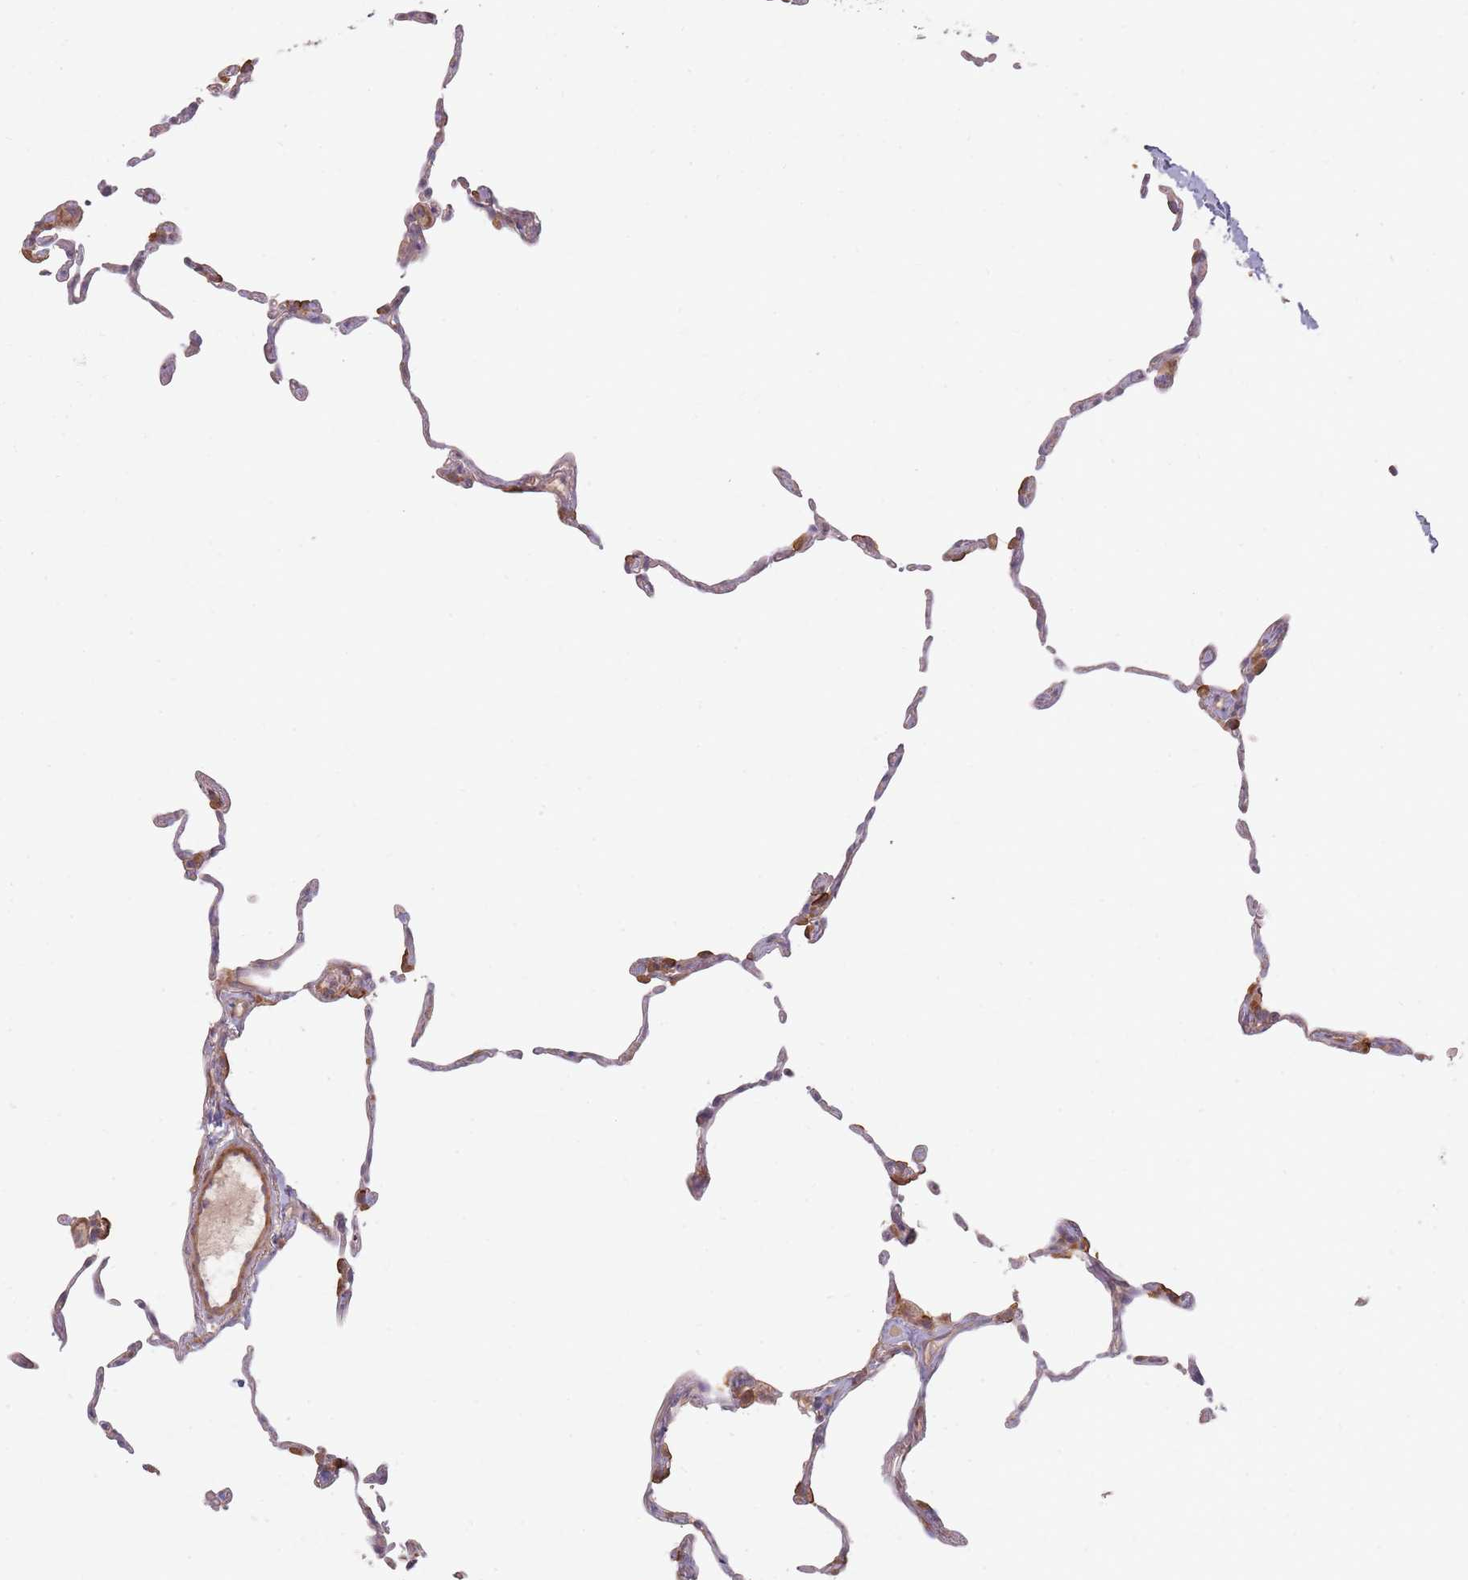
{"staining": {"intensity": "negative", "quantity": "none", "location": "none"}, "tissue": "lung", "cell_type": "Alveolar cells", "image_type": "normal", "snomed": [{"axis": "morphology", "description": "Normal tissue, NOS"}, {"axis": "topography", "description": "Lung"}], "caption": "Photomicrograph shows no protein positivity in alveolar cells of normal lung.", "gene": "MRPS6", "patient": {"sex": "female", "age": 57}}